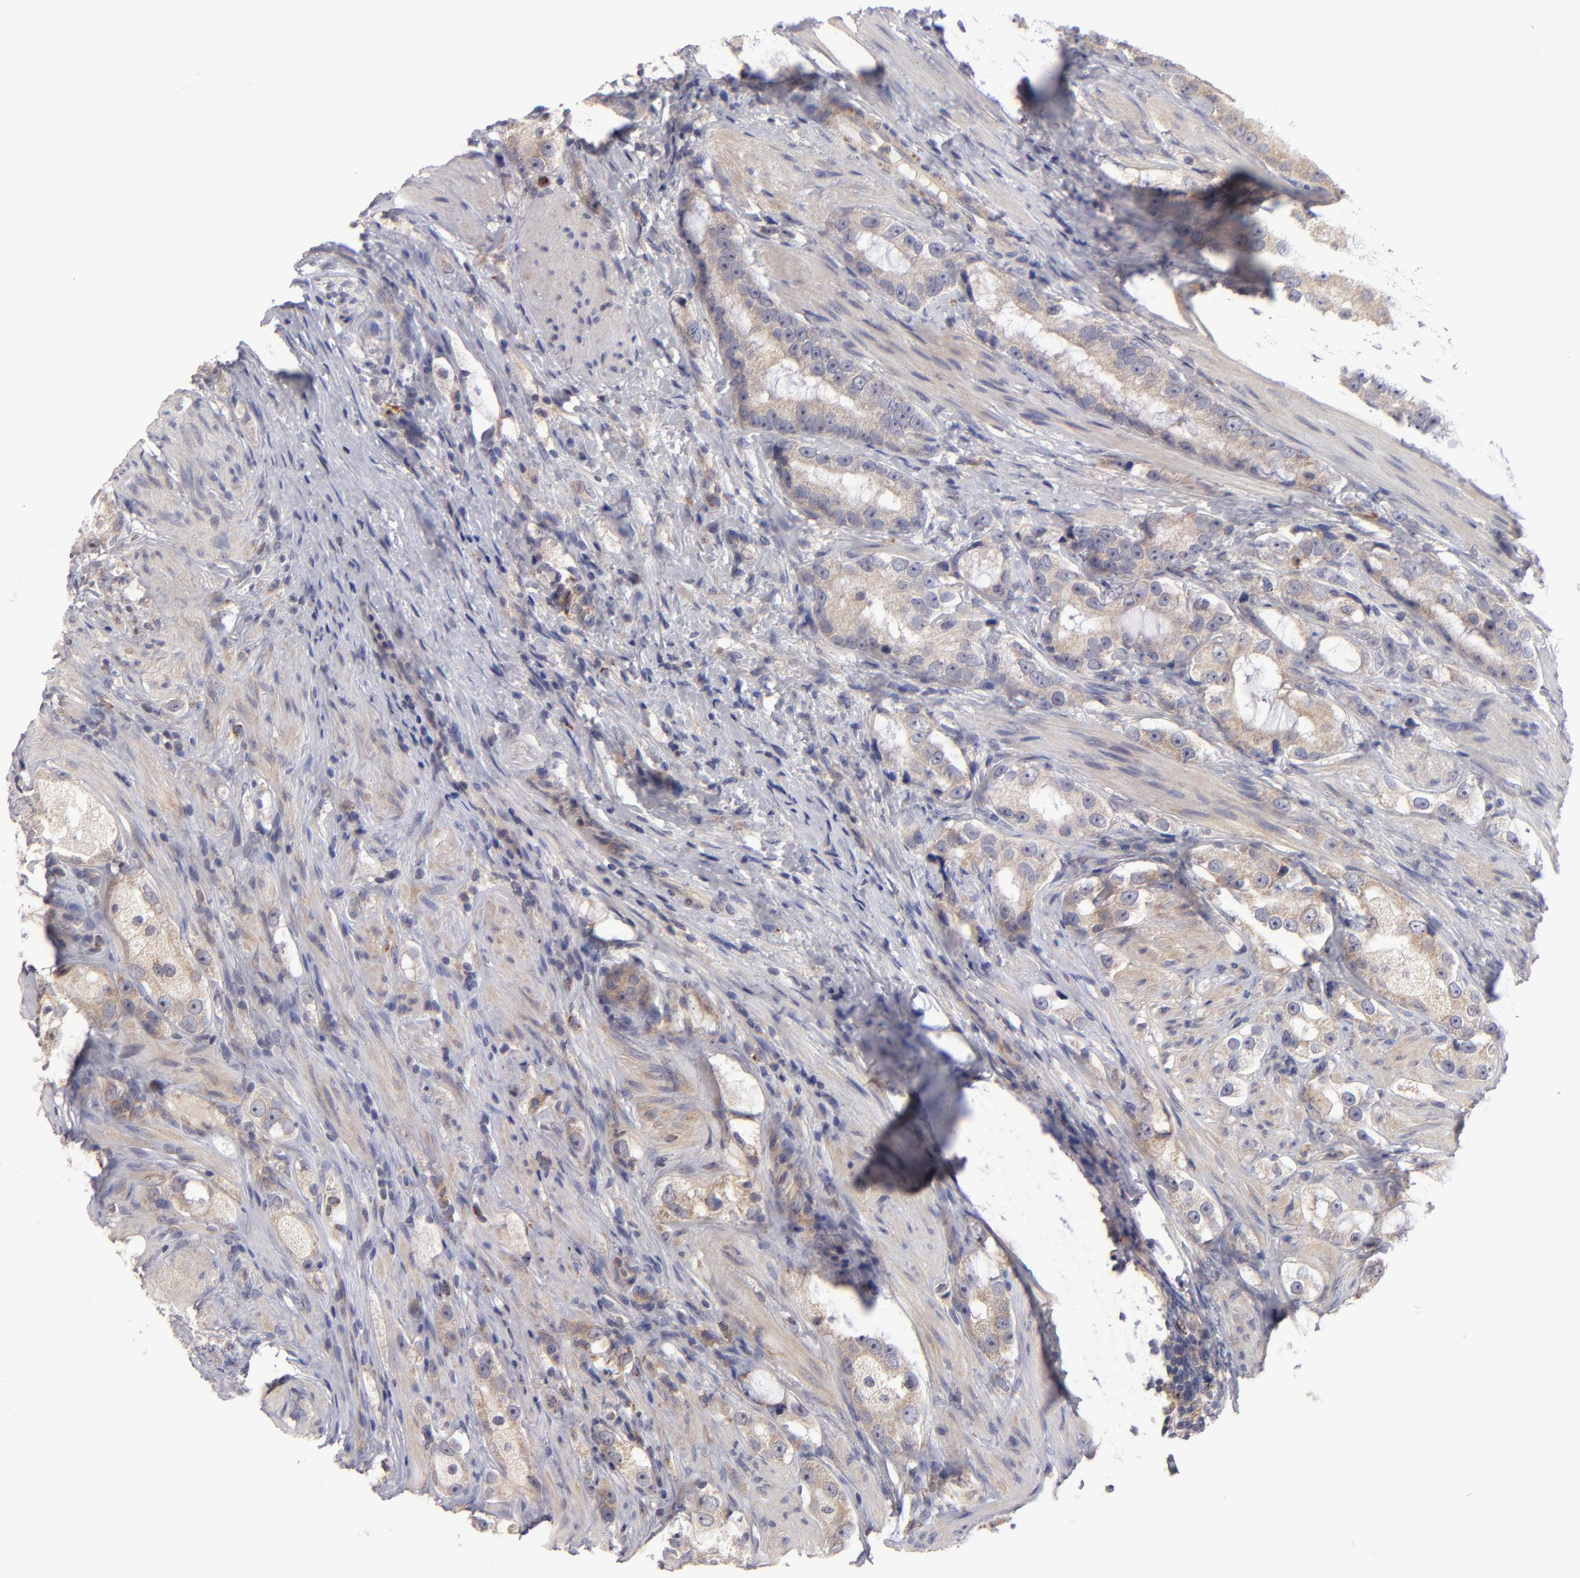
{"staining": {"intensity": "weak", "quantity": ">75%", "location": "cytoplasmic/membranous"}, "tissue": "prostate cancer", "cell_type": "Tumor cells", "image_type": "cancer", "snomed": [{"axis": "morphology", "description": "Adenocarcinoma, High grade"}, {"axis": "topography", "description": "Prostate"}], "caption": "The immunohistochemical stain highlights weak cytoplasmic/membranous expression in tumor cells of prostate cancer tissue.", "gene": "HCCS", "patient": {"sex": "male", "age": 63}}